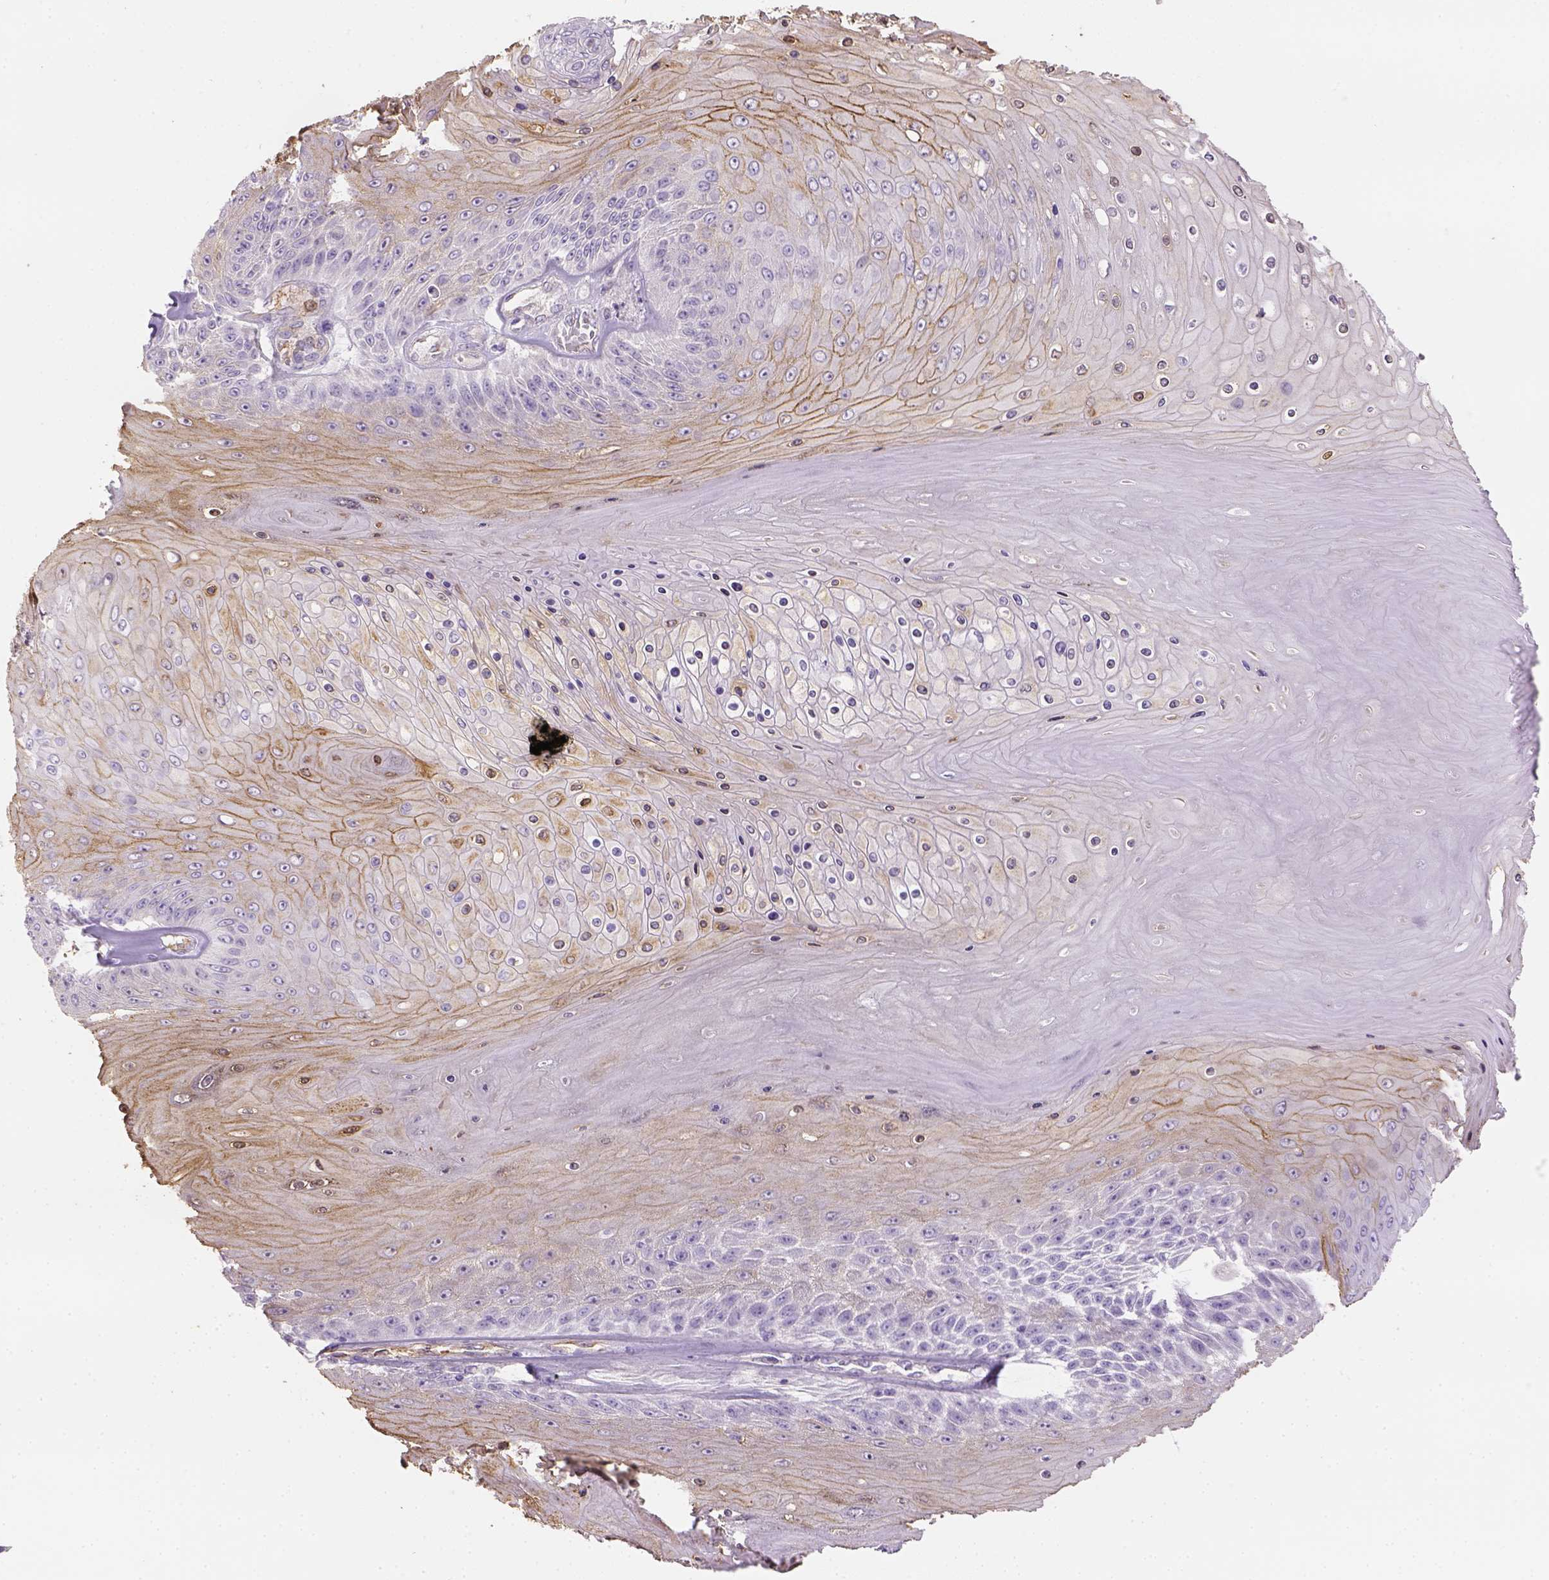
{"staining": {"intensity": "moderate", "quantity": "25%-75%", "location": "cytoplasmic/membranous"}, "tissue": "skin cancer", "cell_type": "Tumor cells", "image_type": "cancer", "snomed": [{"axis": "morphology", "description": "Squamous cell carcinoma, NOS"}, {"axis": "topography", "description": "Skin"}], "caption": "A micrograph showing moderate cytoplasmic/membranous positivity in about 25%-75% of tumor cells in skin squamous cell carcinoma, as visualized by brown immunohistochemical staining.", "gene": "CACNB1", "patient": {"sex": "male", "age": 62}}